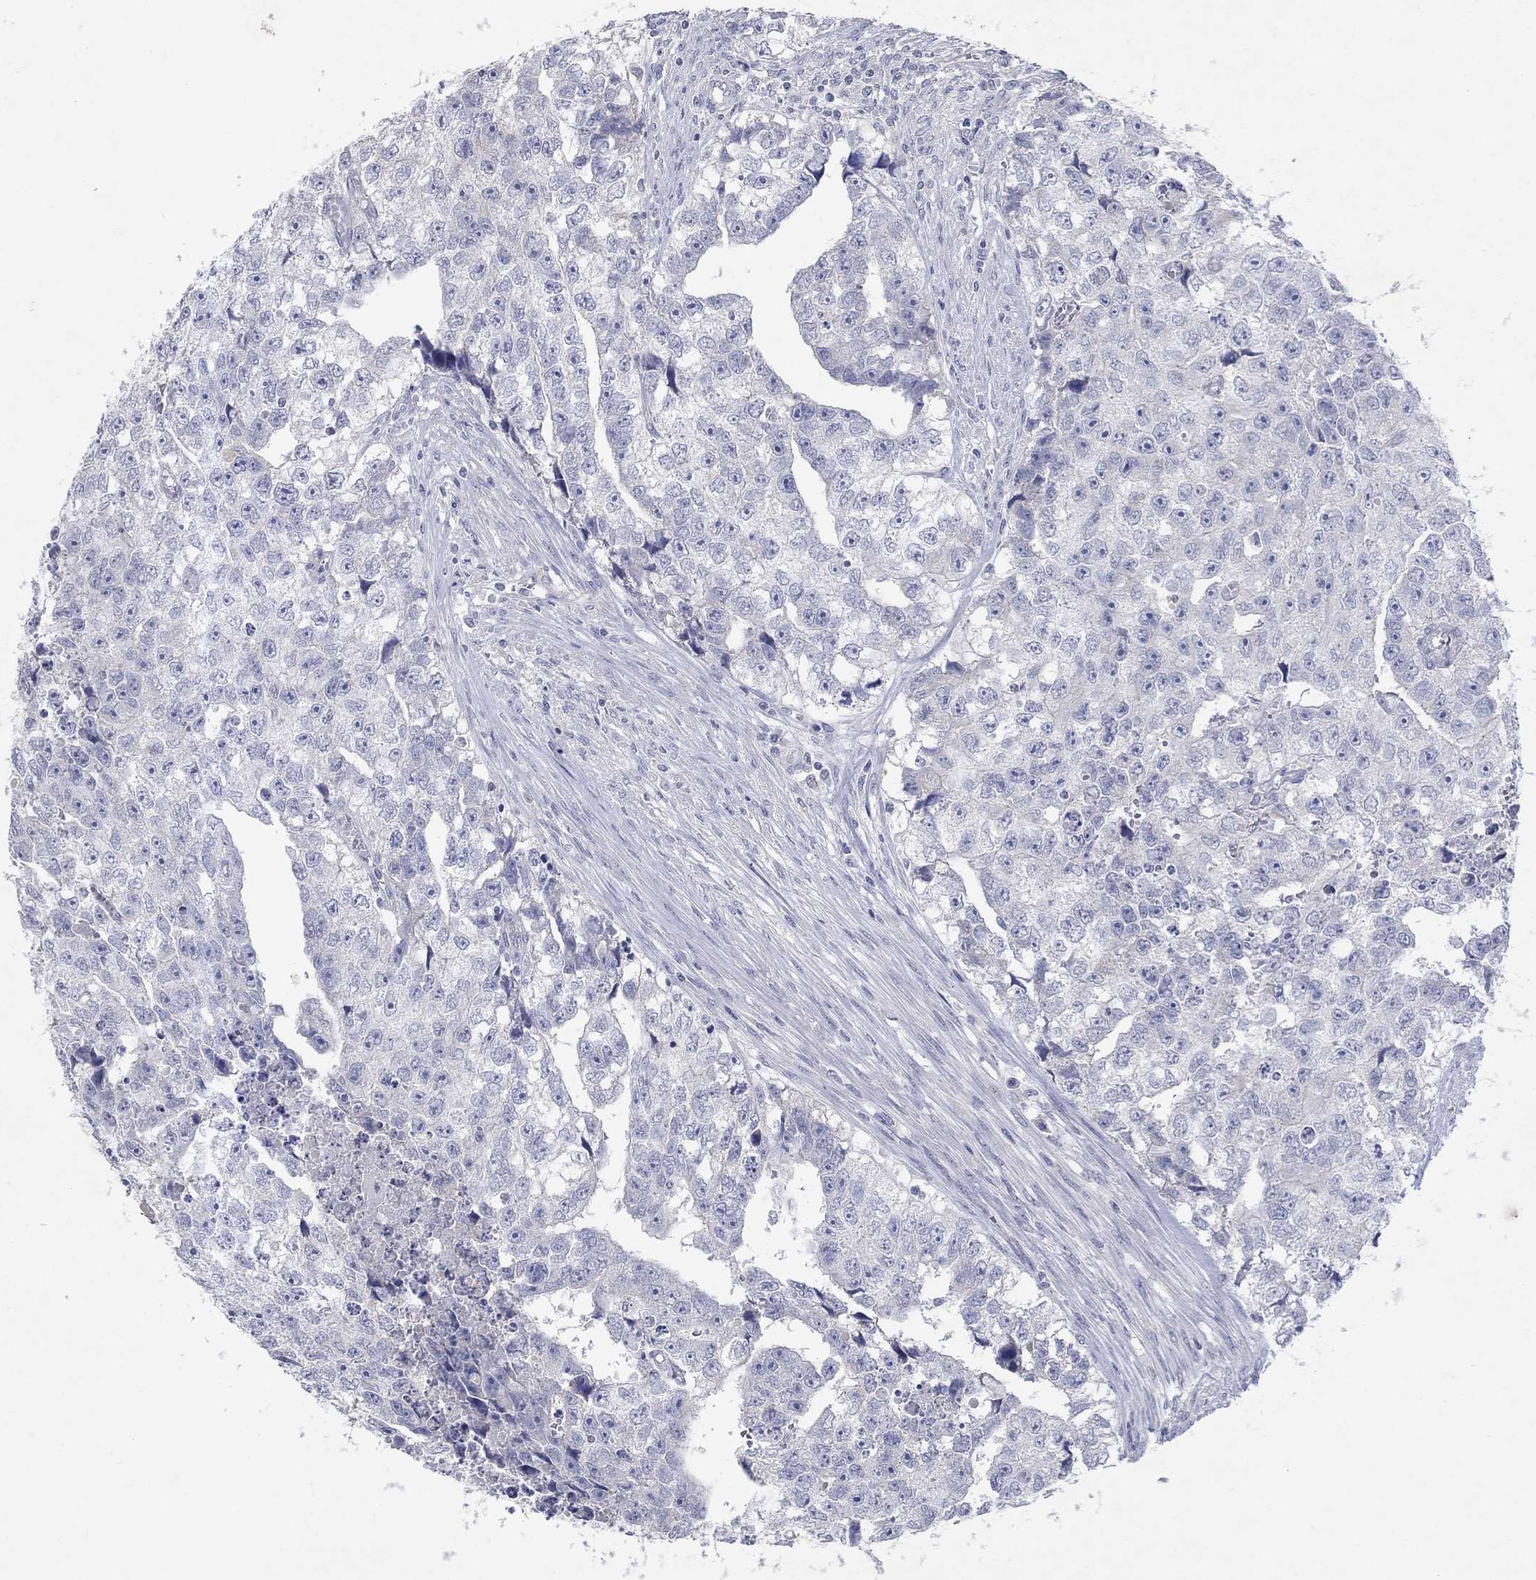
{"staining": {"intensity": "negative", "quantity": "none", "location": "none"}, "tissue": "testis cancer", "cell_type": "Tumor cells", "image_type": "cancer", "snomed": [{"axis": "morphology", "description": "Carcinoma, Embryonal, NOS"}, {"axis": "morphology", "description": "Teratoma, malignant, NOS"}, {"axis": "topography", "description": "Testis"}], "caption": "Immunohistochemistry of embryonal carcinoma (testis) demonstrates no positivity in tumor cells. (Stains: DAB (3,3'-diaminobenzidine) immunohistochemistry (IHC) with hematoxylin counter stain, Microscopy: brightfield microscopy at high magnification).", "gene": "KRT40", "patient": {"sex": "male", "age": 44}}